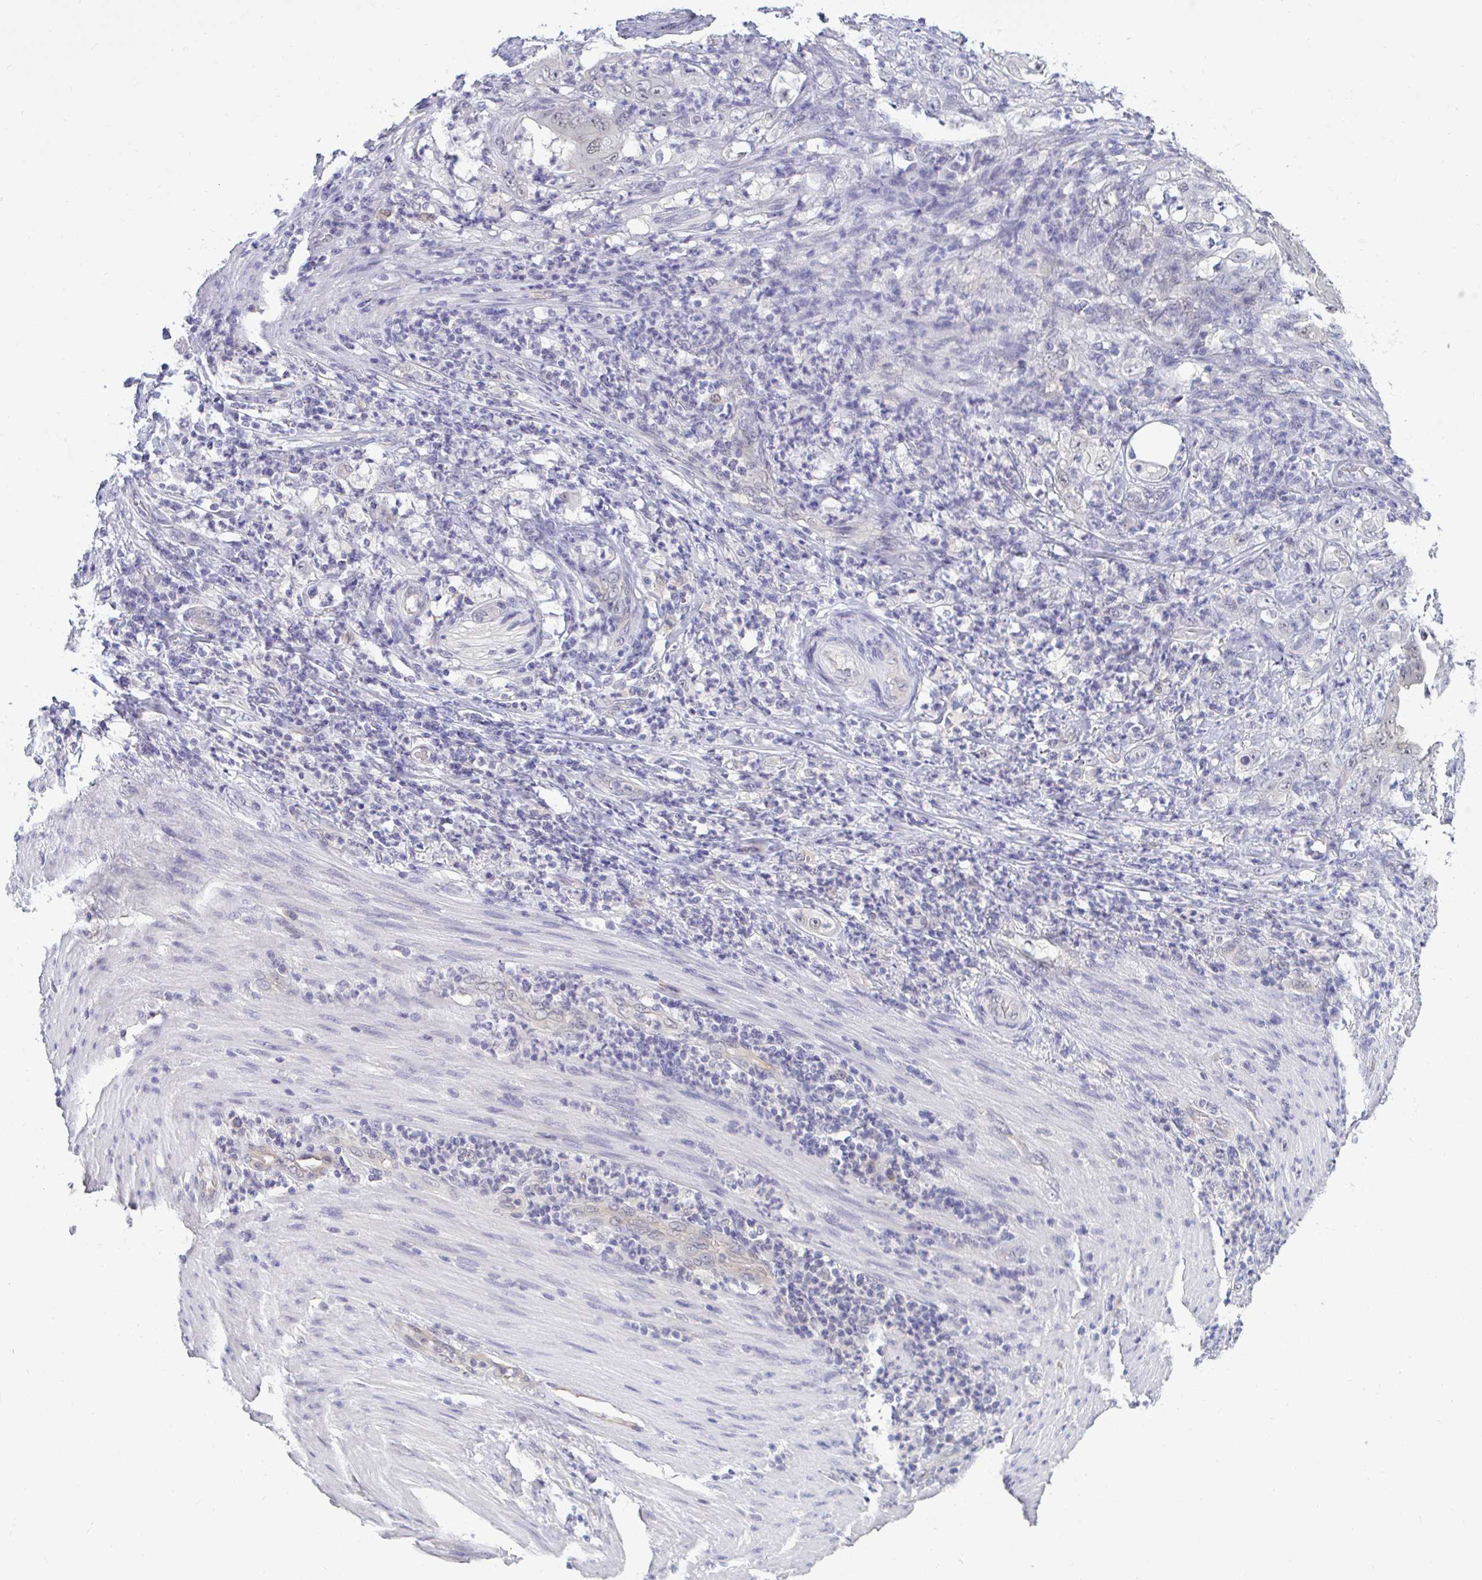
{"staining": {"intensity": "weak", "quantity": "<25%", "location": "nuclear"}, "tissue": "stomach cancer", "cell_type": "Tumor cells", "image_type": "cancer", "snomed": [{"axis": "morphology", "description": "Adenocarcinoma, NOS"}, {"axis": "topography", "description": "Stomach"}], "caption": "A high-resolution image shows immunohistochemistry staining of stomach cancer, which displays no significant expression in tumor cells.", "gene": "CSE1L", "patient": {"sex": "female", "age": 73}}